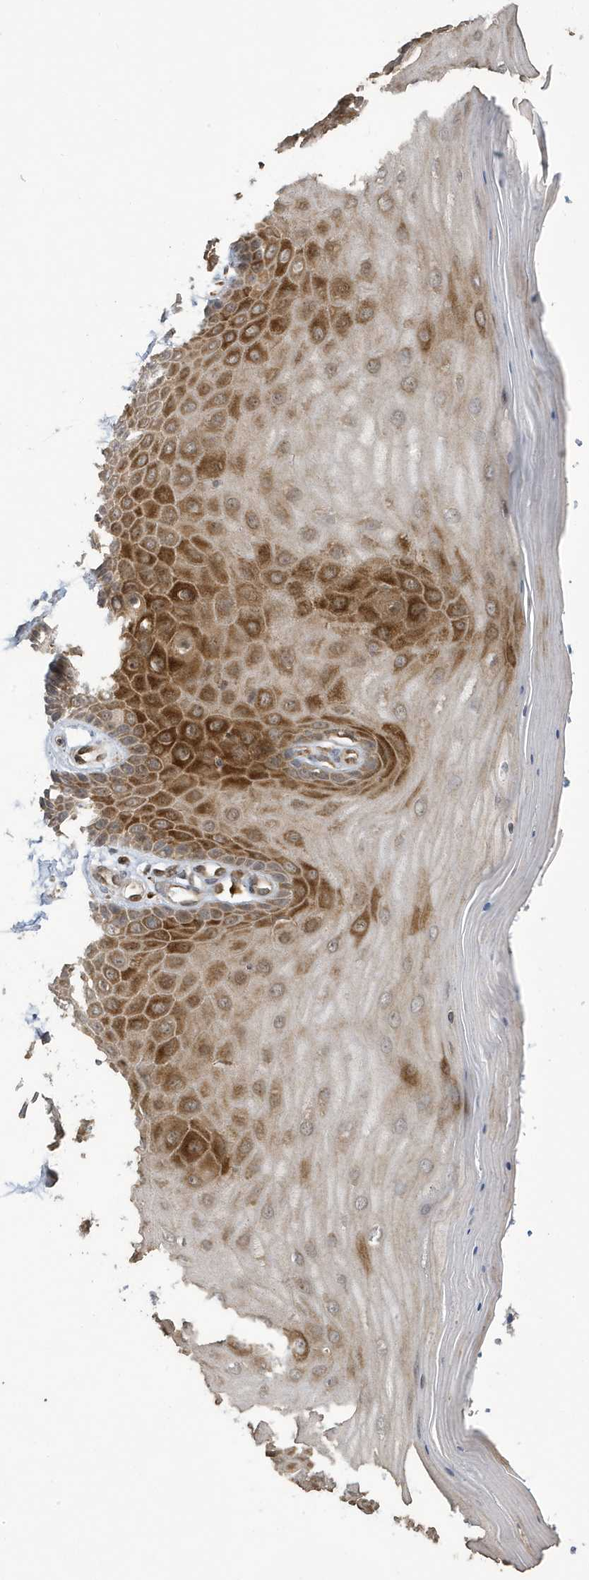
{"staining": {"intensity": "moderate", "quantity": ">75%", "location": "cytoplasmic/membranous"}, "tissue": "cervix", "cell_type": "Glandular cells", "image_type": "normal", "snomed": [{"axis": "morphology", "description": "Normal tissue, NOS"}, {"axis": "topography", "description": "Cervix"}], "caption": "IHC micrograph of benign cervix: cervix stained using immunohistochemistry demonstrates medium levels of moderate protein expression localized specifically in the cytoplasmic/membranous of glandular cells, appearing as a cytoplasmic/membranous brown color.", "gene": "NCOA7", "patient": {"sex": "female", "age": 55}}